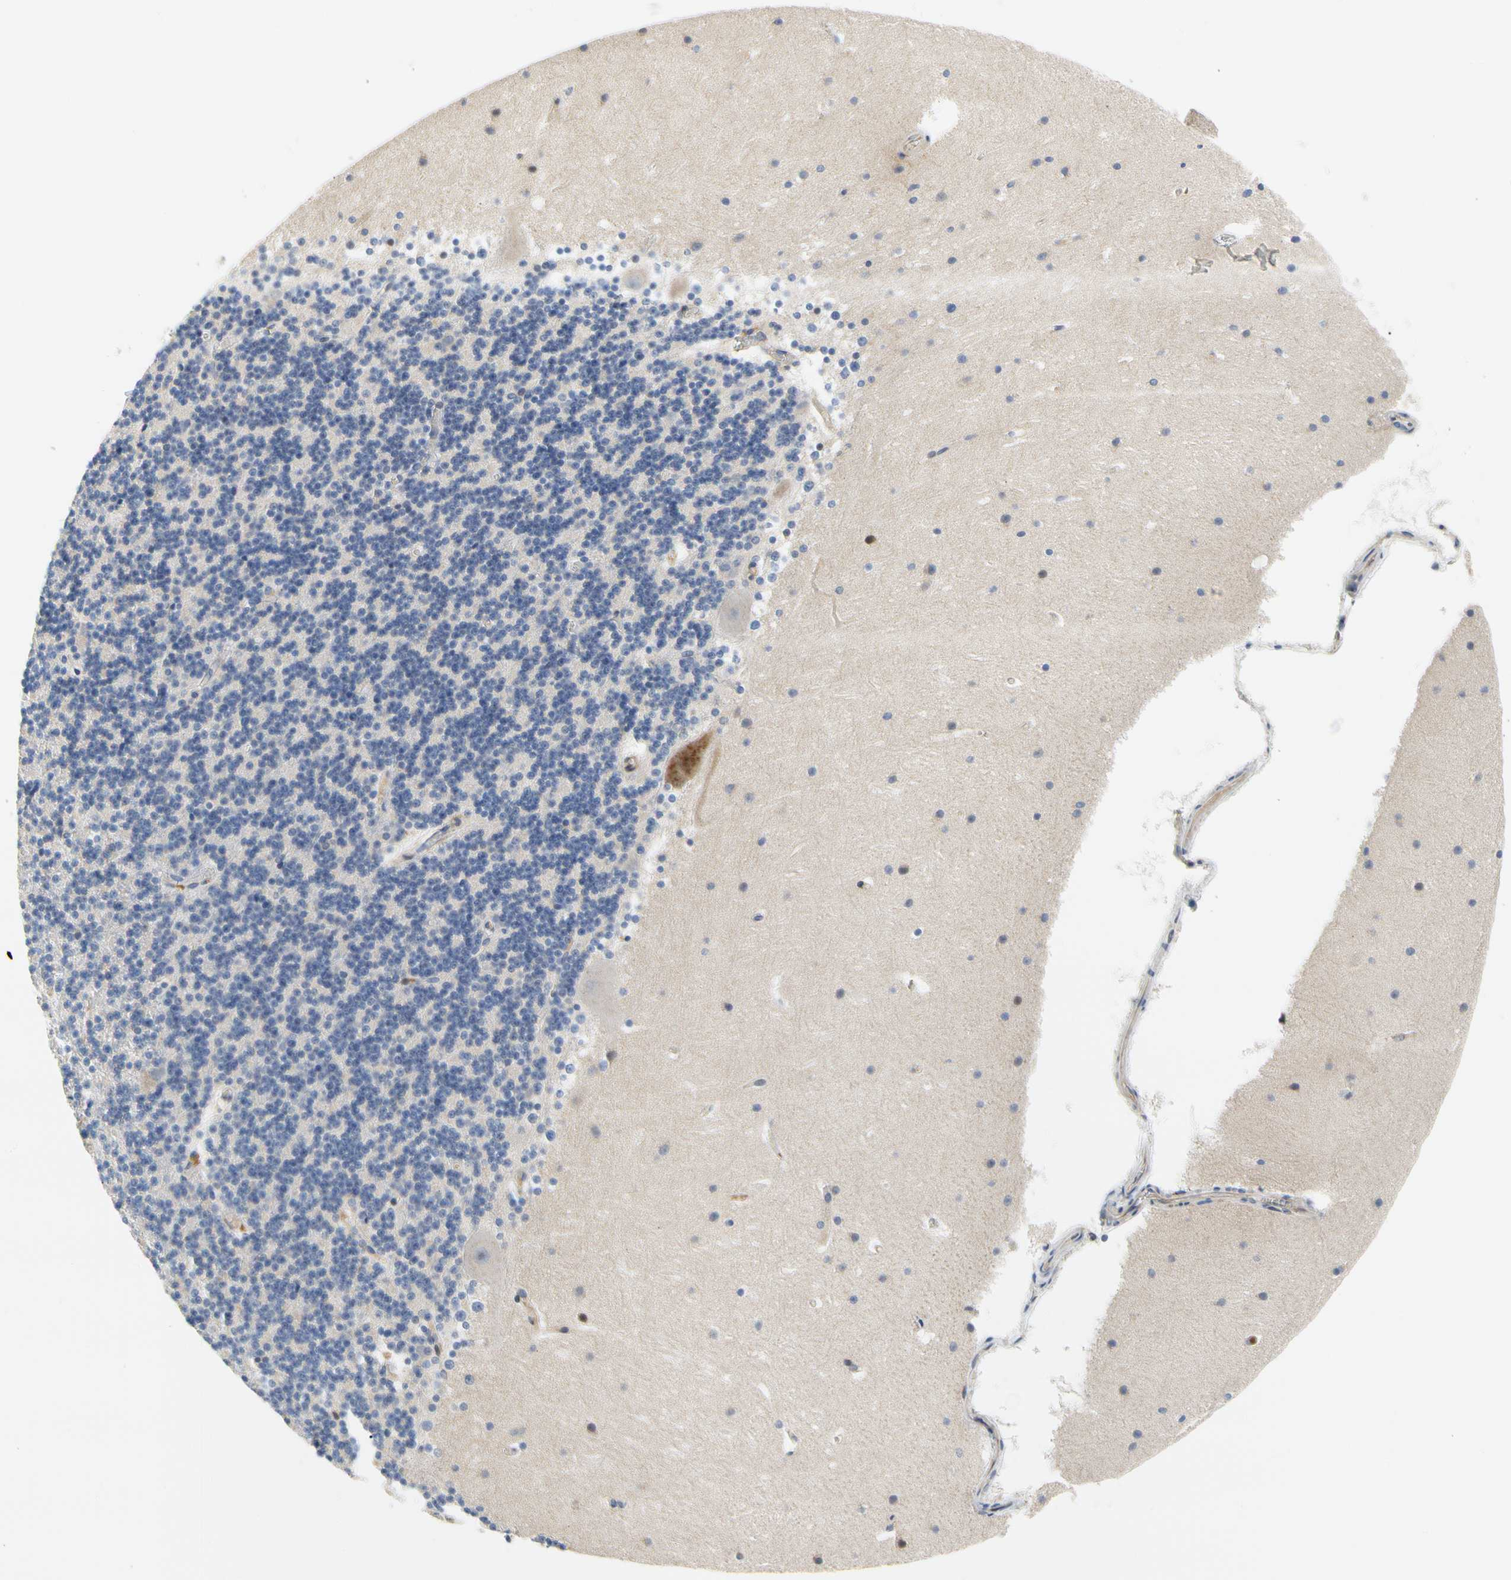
{"staining": {"intensity": "negative", "quantity": "none", "location": "none"}, "tissue": "cerebellum", "cell_type": "Cells in granular layer", "image_type": "normal", "snomed": [{"axis": "morphology", "description": "Normal tissue, NOS"}, {"axis": "topography", "description": "Cerebellum"}], "caption": "This photomicrograph is of normal cerebellum stained with immunohistochemistry to label a protein in brown with the nuclei are counter-stained blue. There is no positivity in cells in granular layer. (Stains: DAB IHC with hematoxylin counter stain, Microscopy: brightfield microscopy at high magnification).", "gene": "ZNF236", "patient": {"sex": "female", "age": 19}}